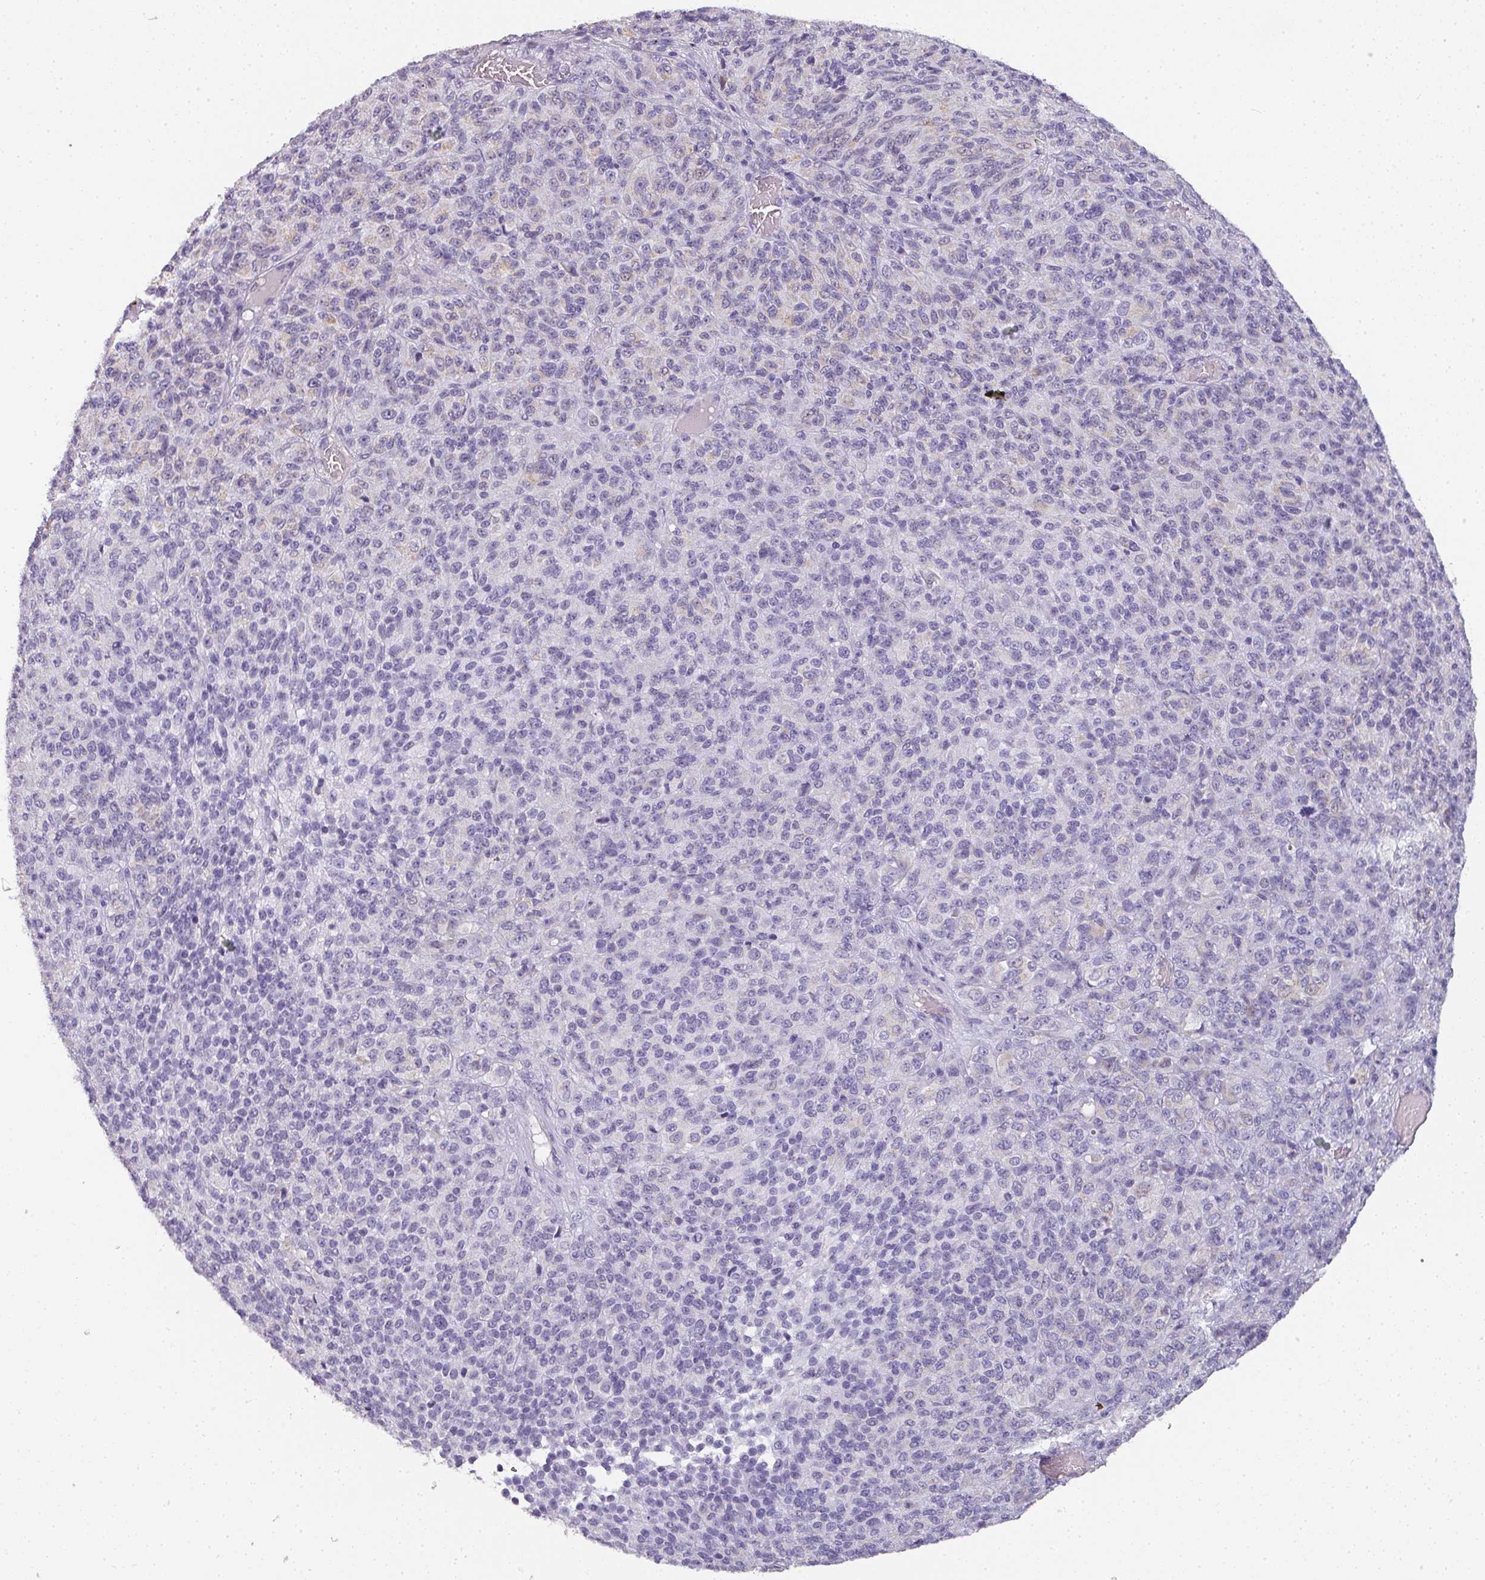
{"staining": {"intensity": "negative", "quantity": "none", "location": "none"}, "tissue": "melanoma", "cell_type": "Tumor cells", "image_type": "cancer", "snomed": [{"axis": "morphology", "description": "Malignant melanoma, Metastatic site"}, {"axis": "topography", "description": "Brain"}], "caption": "High magnification brightfield microscopy of melanoma stained with DAB (brown) and counterstained with hematoxylin (blue): tumor cells show no significant positivity. The staining is performed using DAB (3,3'-diaminobenzidine) brown chromogen with nuclei counter-stained in using hematoxylin.", "gene": "CAMP", "patient": {"sex": "female", "age": 56}}